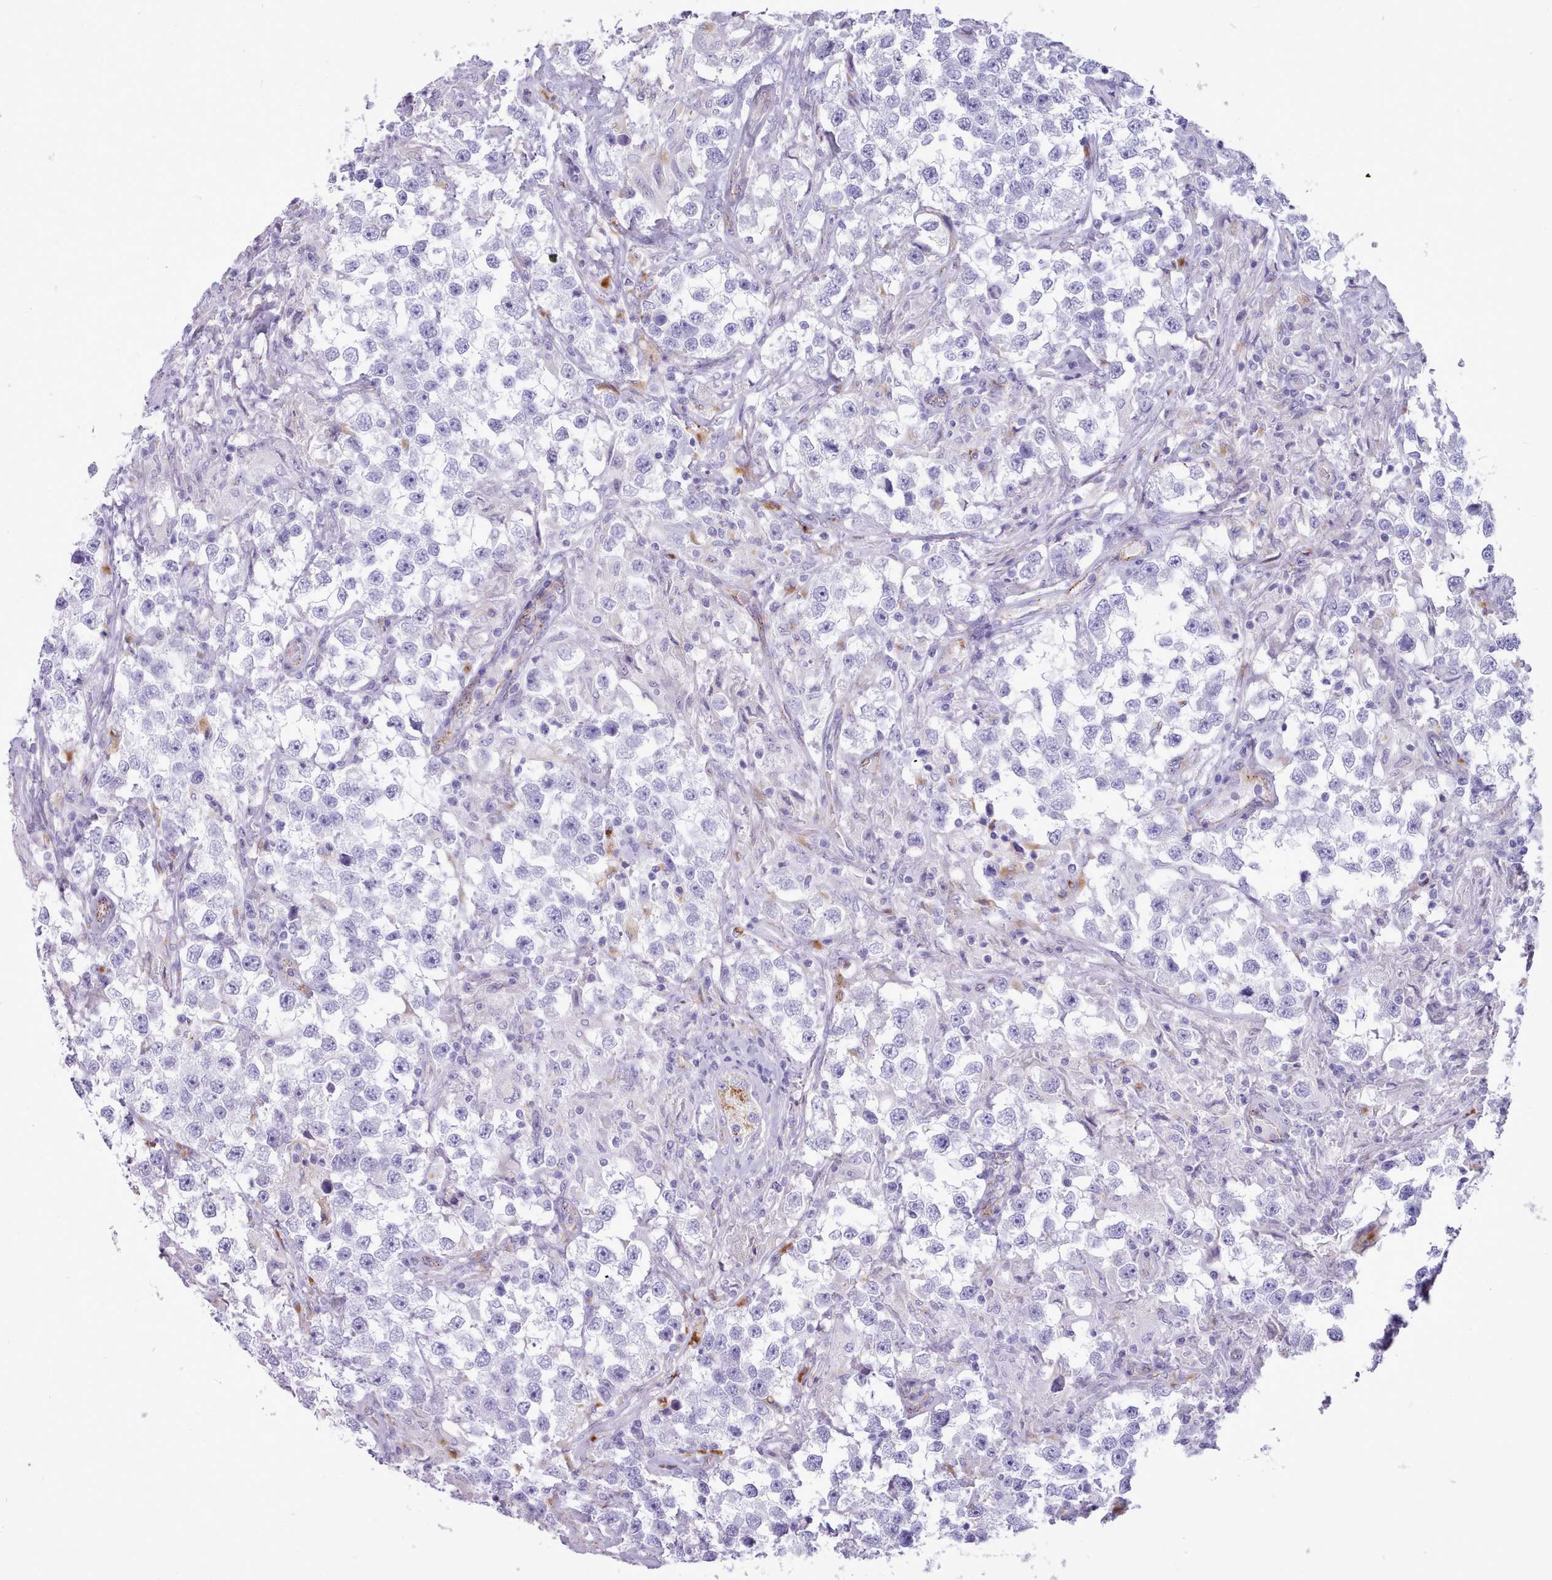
{"staining": {"intensity": "negative", "quantity": "none", "location": "none"}, "tissue": "testis cancer", "cell_type": "Tumor cells", "image_type": "cancer", "snomed": [{"axis": "morphology", "description": "Seminoma, NOS"}, {"axis": "topography", "description": "Testis"}], "caption": "This is an immunohistochemistry histopathology image of human testis cancer (seminoma). There is no expression in tumor cells.", "gene": "GAA", "patient": {"sex": "male", "age": 46}}